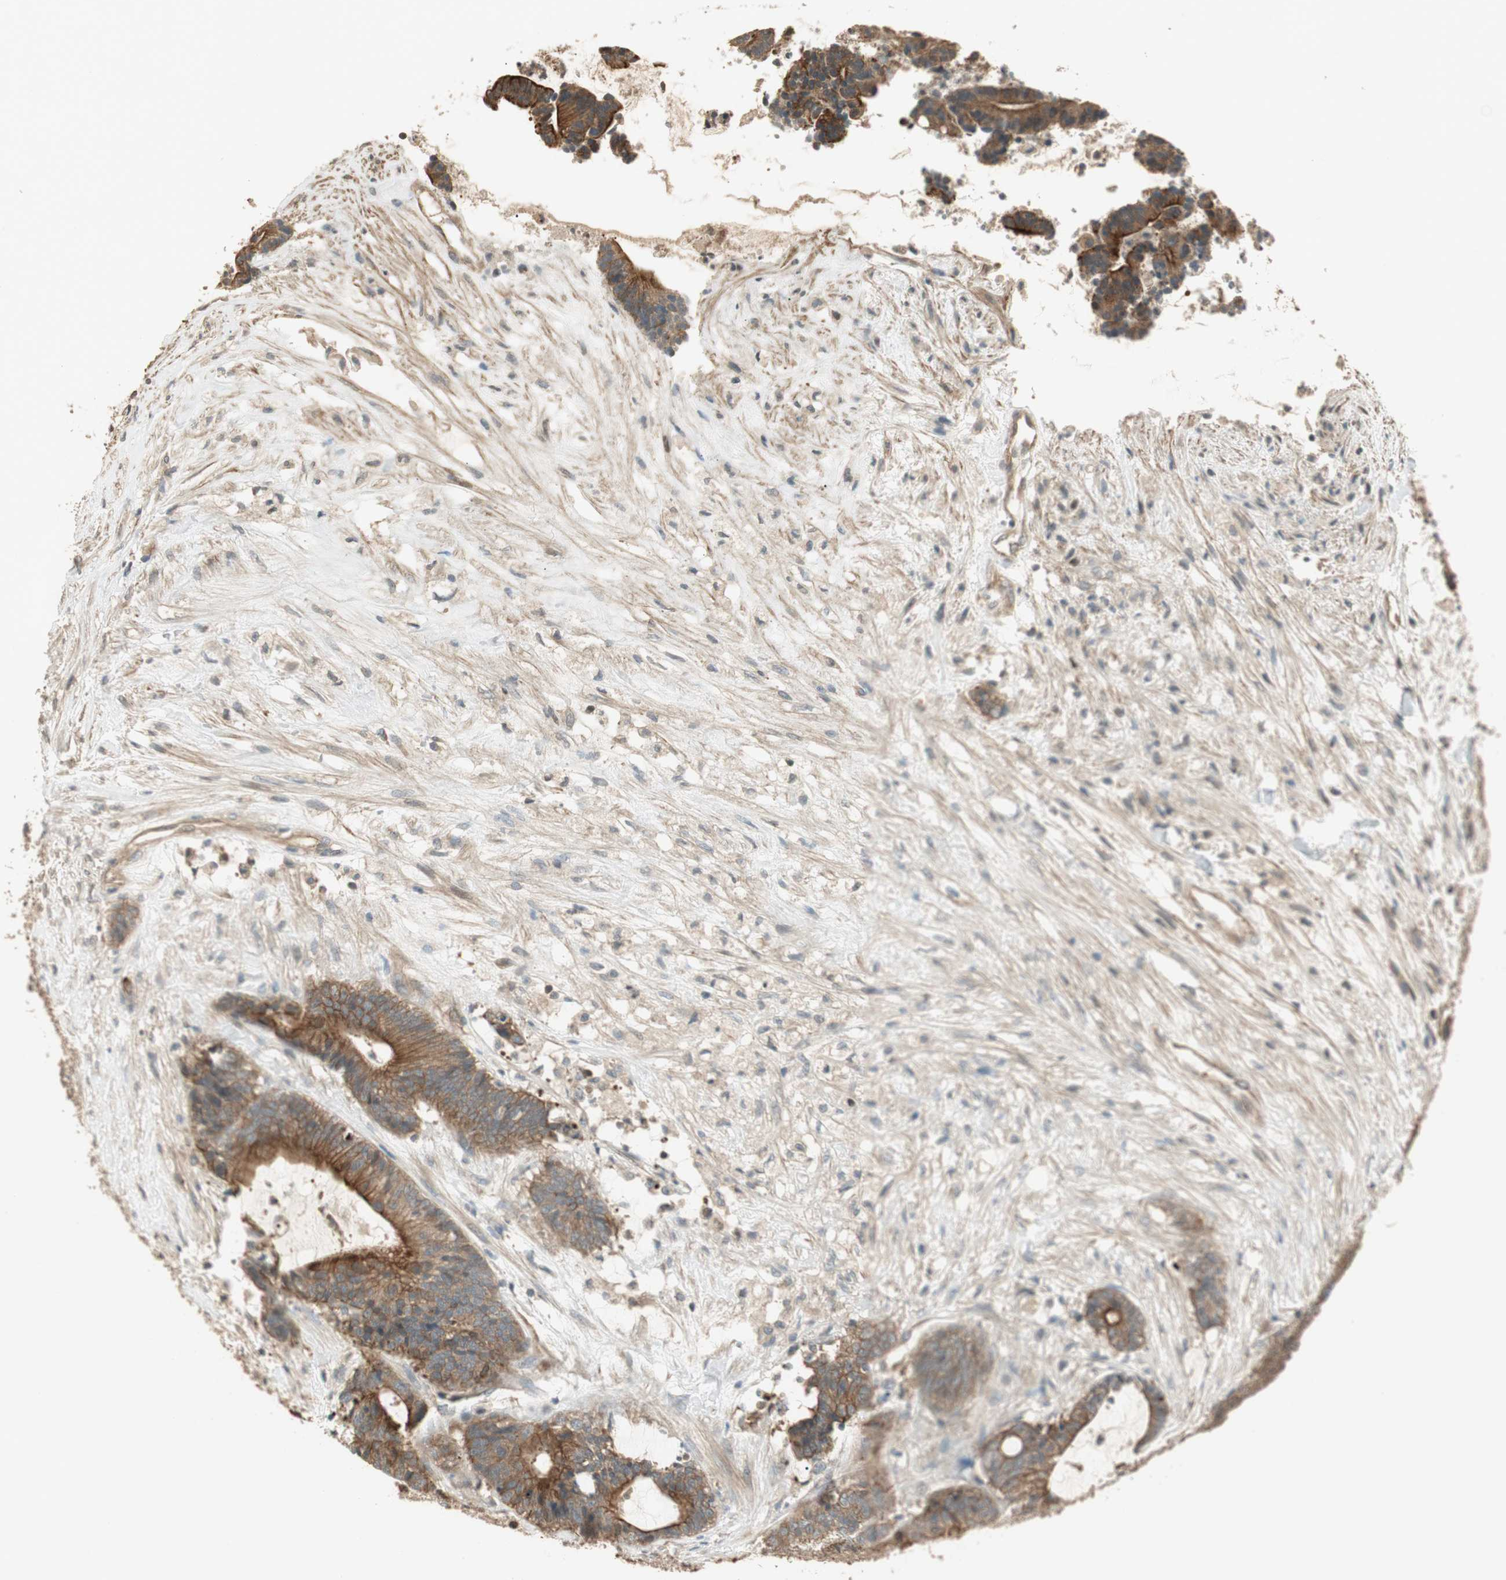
{"staining": {"intensity": "moderate", "quantity": ">75%", "location": "cytoplasmic/membranous"}, "tissue": "colorectal cancer", "cell_type": "Tumor cells", "image_type": "cancer", "snomed": [{"axis": "morphology", "description": "Adenocarcinoma, NOS"}, {"axis": "topography", "description": "Colon"}], "caption": "Protein analysis of colorectal cancer tissue demonstrates moderate cytoplasmic/membranous expression in approximately >75% of tumor cells.", "gene": "PFDN5", "patient": {"sex": "female", "age": 84}}